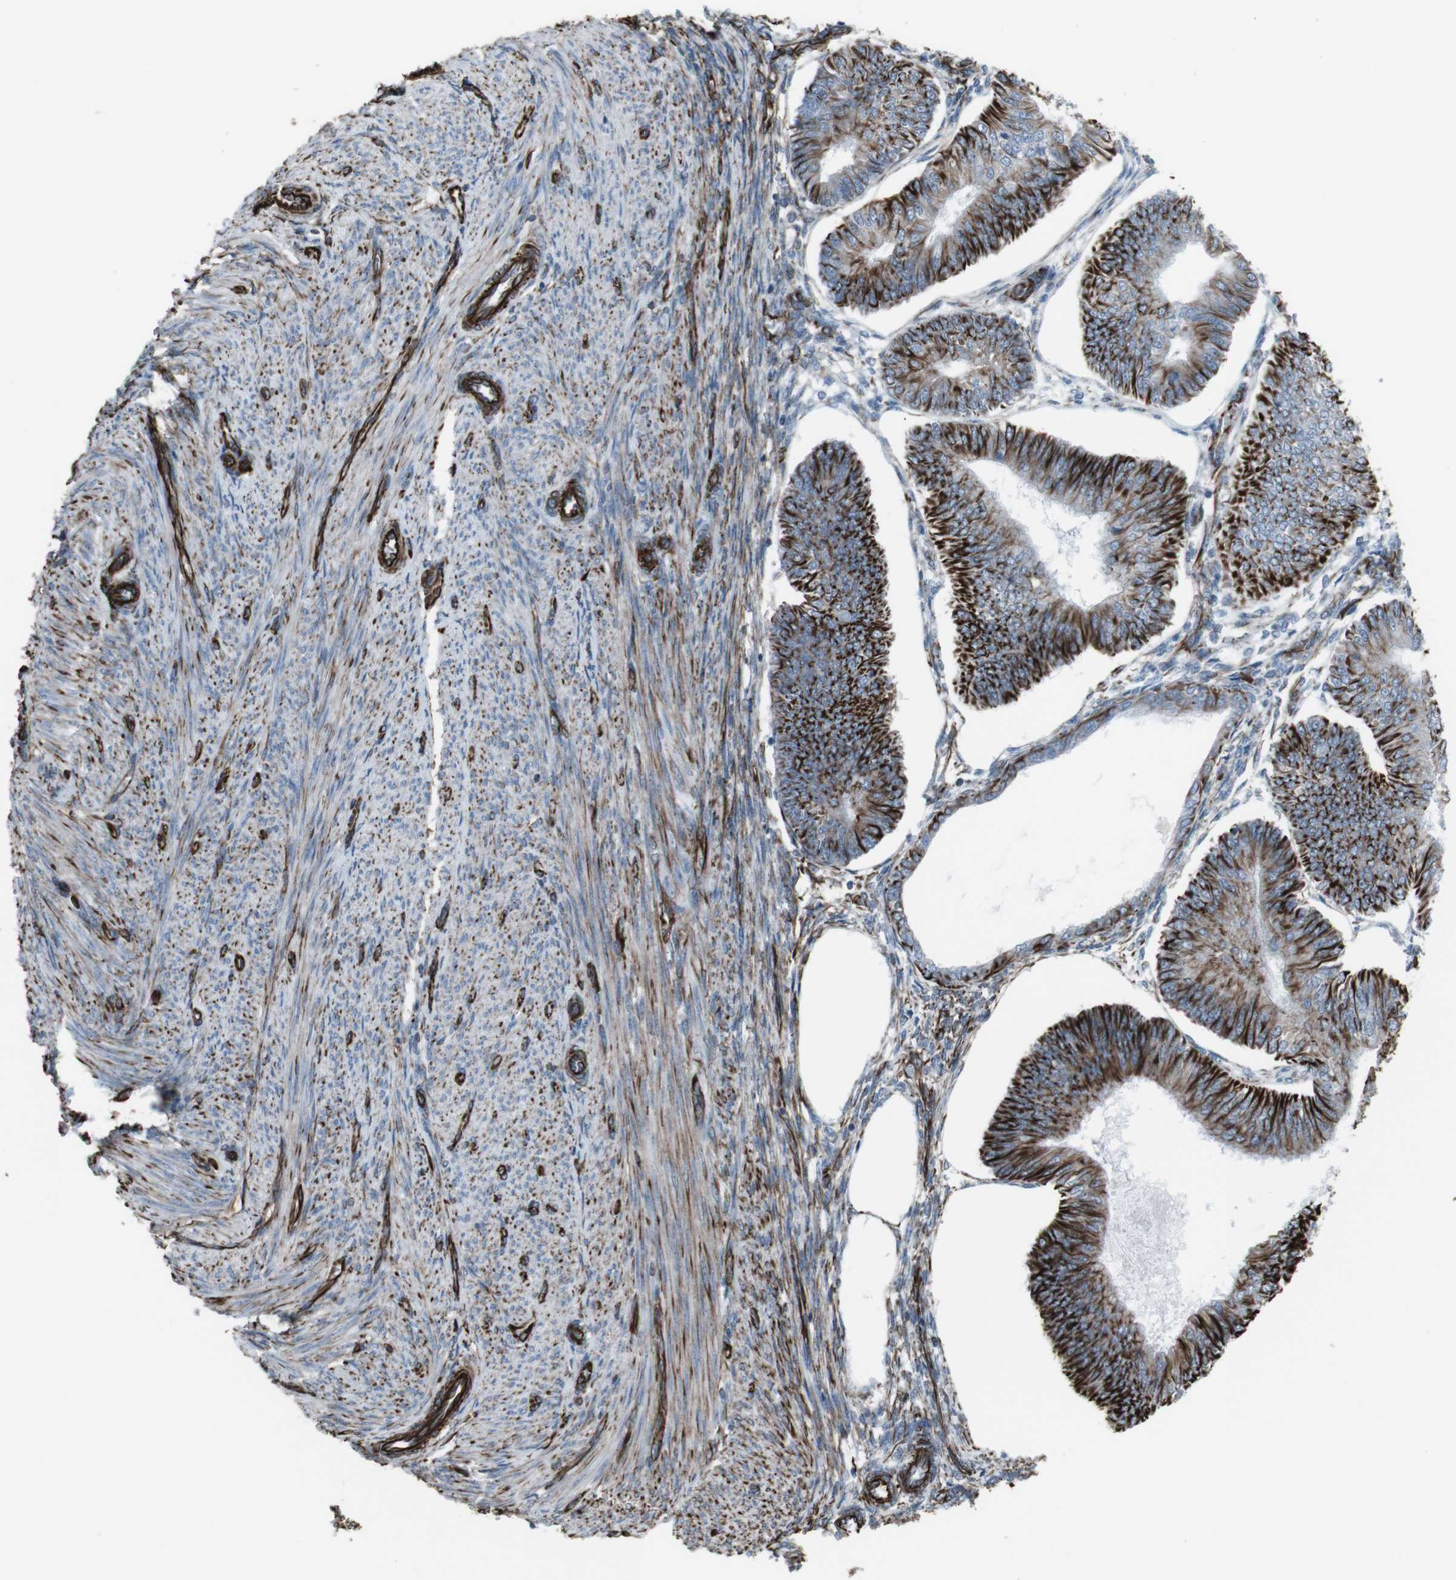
{"staining": {"intensity": "strong", "quantity": ">75%", "location": "cytoplasmic/membranous"}, "tissue": "endometrial cancer", "cell_type": "Tumor cells", "image_type": "cancer", "snomed": [{"axis": "morphology", "description": "Adenocarcinoma, NOS"}, {"axis": "topography", "description": "Endometrium"}], "caption": "Endometrial adenocarcinoma was stained to show a protein in brown. There is high levels of strong cytoplasmic/membranous positivity in about >75% of tumor cells.", "gene": "ZDHHC6", "patient": {"sex": "female", "age": 58}}